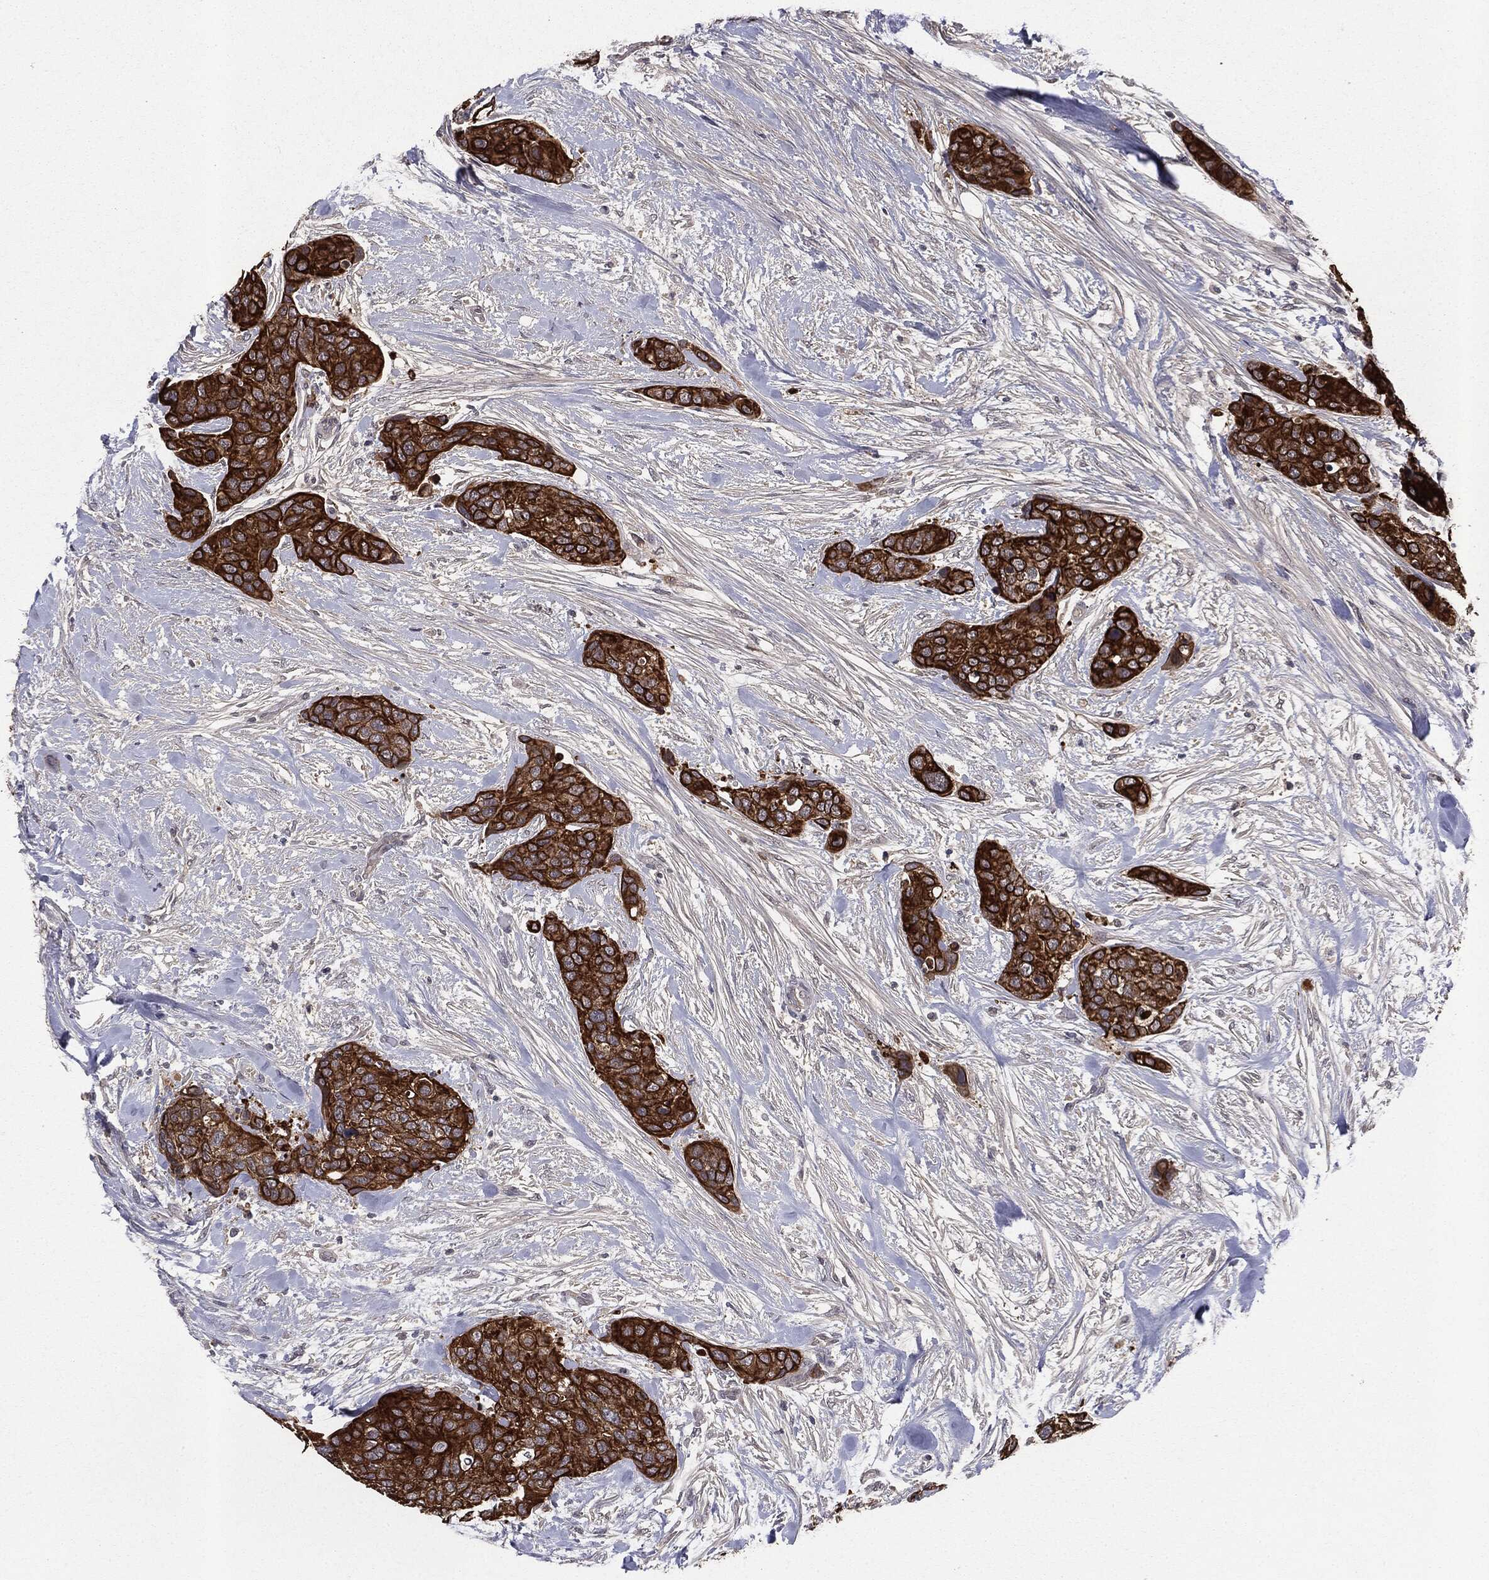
{"staining": {"intensity": "strong", "quantity": ">75%", "location": "cytoplasmic/membranous"}, "tissue": "urothelial cancer", "cell_type": "Tumor cells", "image_type": "cancer", "snomed": [{"axis": "morphology", "description": "Urothelial carcinoma, High grade"}, {"axis": "topography", "description": "Urinary bladder"}], "caption": "DAB immunohistochemical staining of human urothelial cancer reveals strong cytoplasmic/membranous protein staining in about >75% of tumor cells. The protein of interest is shown in brown color, while the nuclei are stained blue.", "gene": "KRT7", "patient": {"sex": "male", "age": 77}}